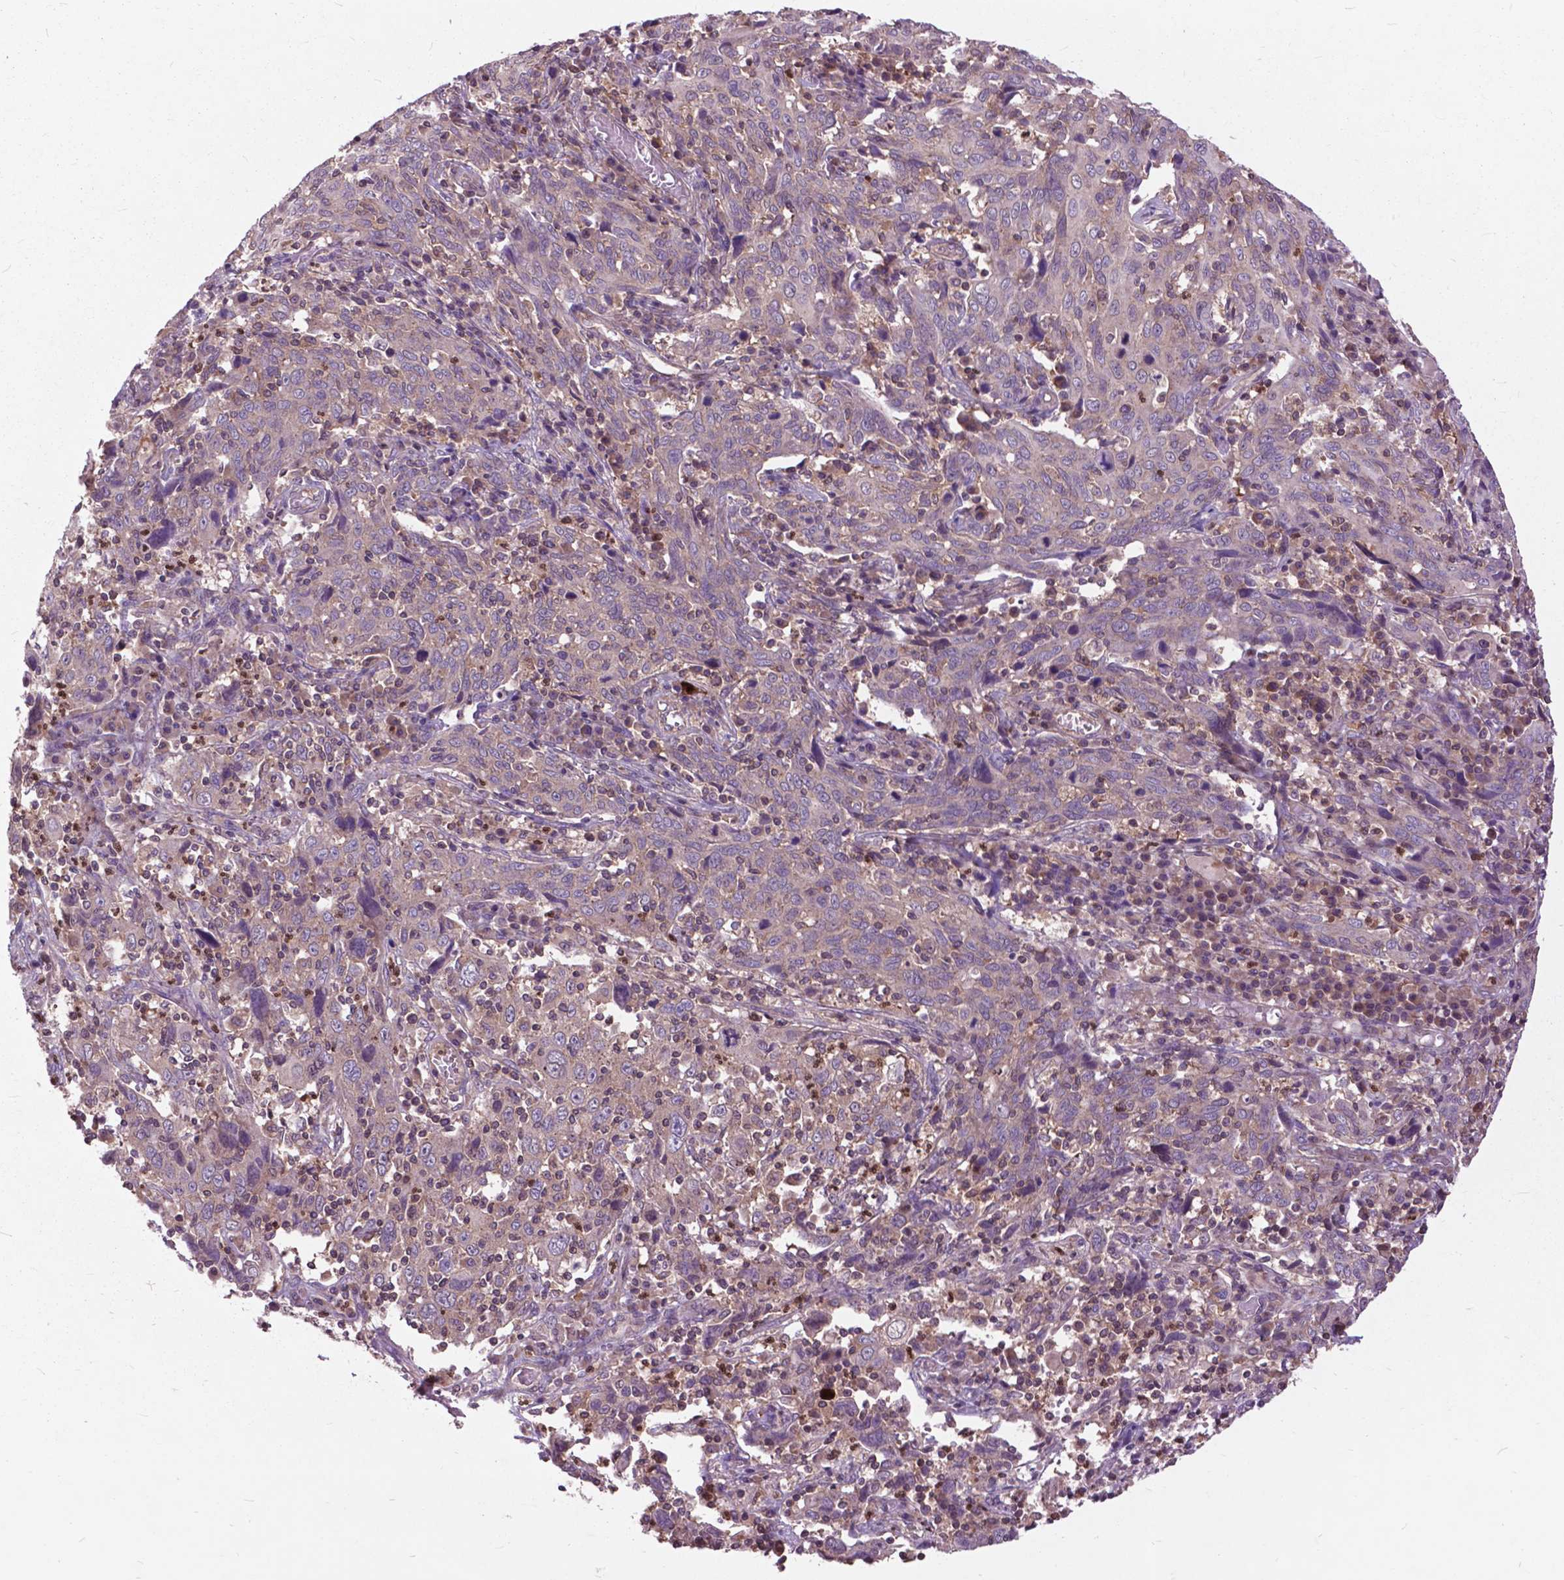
{"staining": {"intensity": "weak", "quantity": ">75%", "location": "cytoplasmic/membranous"}, "tissue": "cervical cancer", "cell_type": "Tumor cells", "image_type": "cancer", "snomed": [{"axis": "morphology", "description": "Squamous cell carcinoma, NOS"}, {"axis": "topography", "description": "Cervix"}], "caption": "Protein expression by immunohistochemistry demonstrates weak cytoplasmic/membranous staining in about >75% of tumor cells in squamous cell carcinoma (cervical).", "gene": "ARAF", "patient": {"sex": "female", "age": 46}}